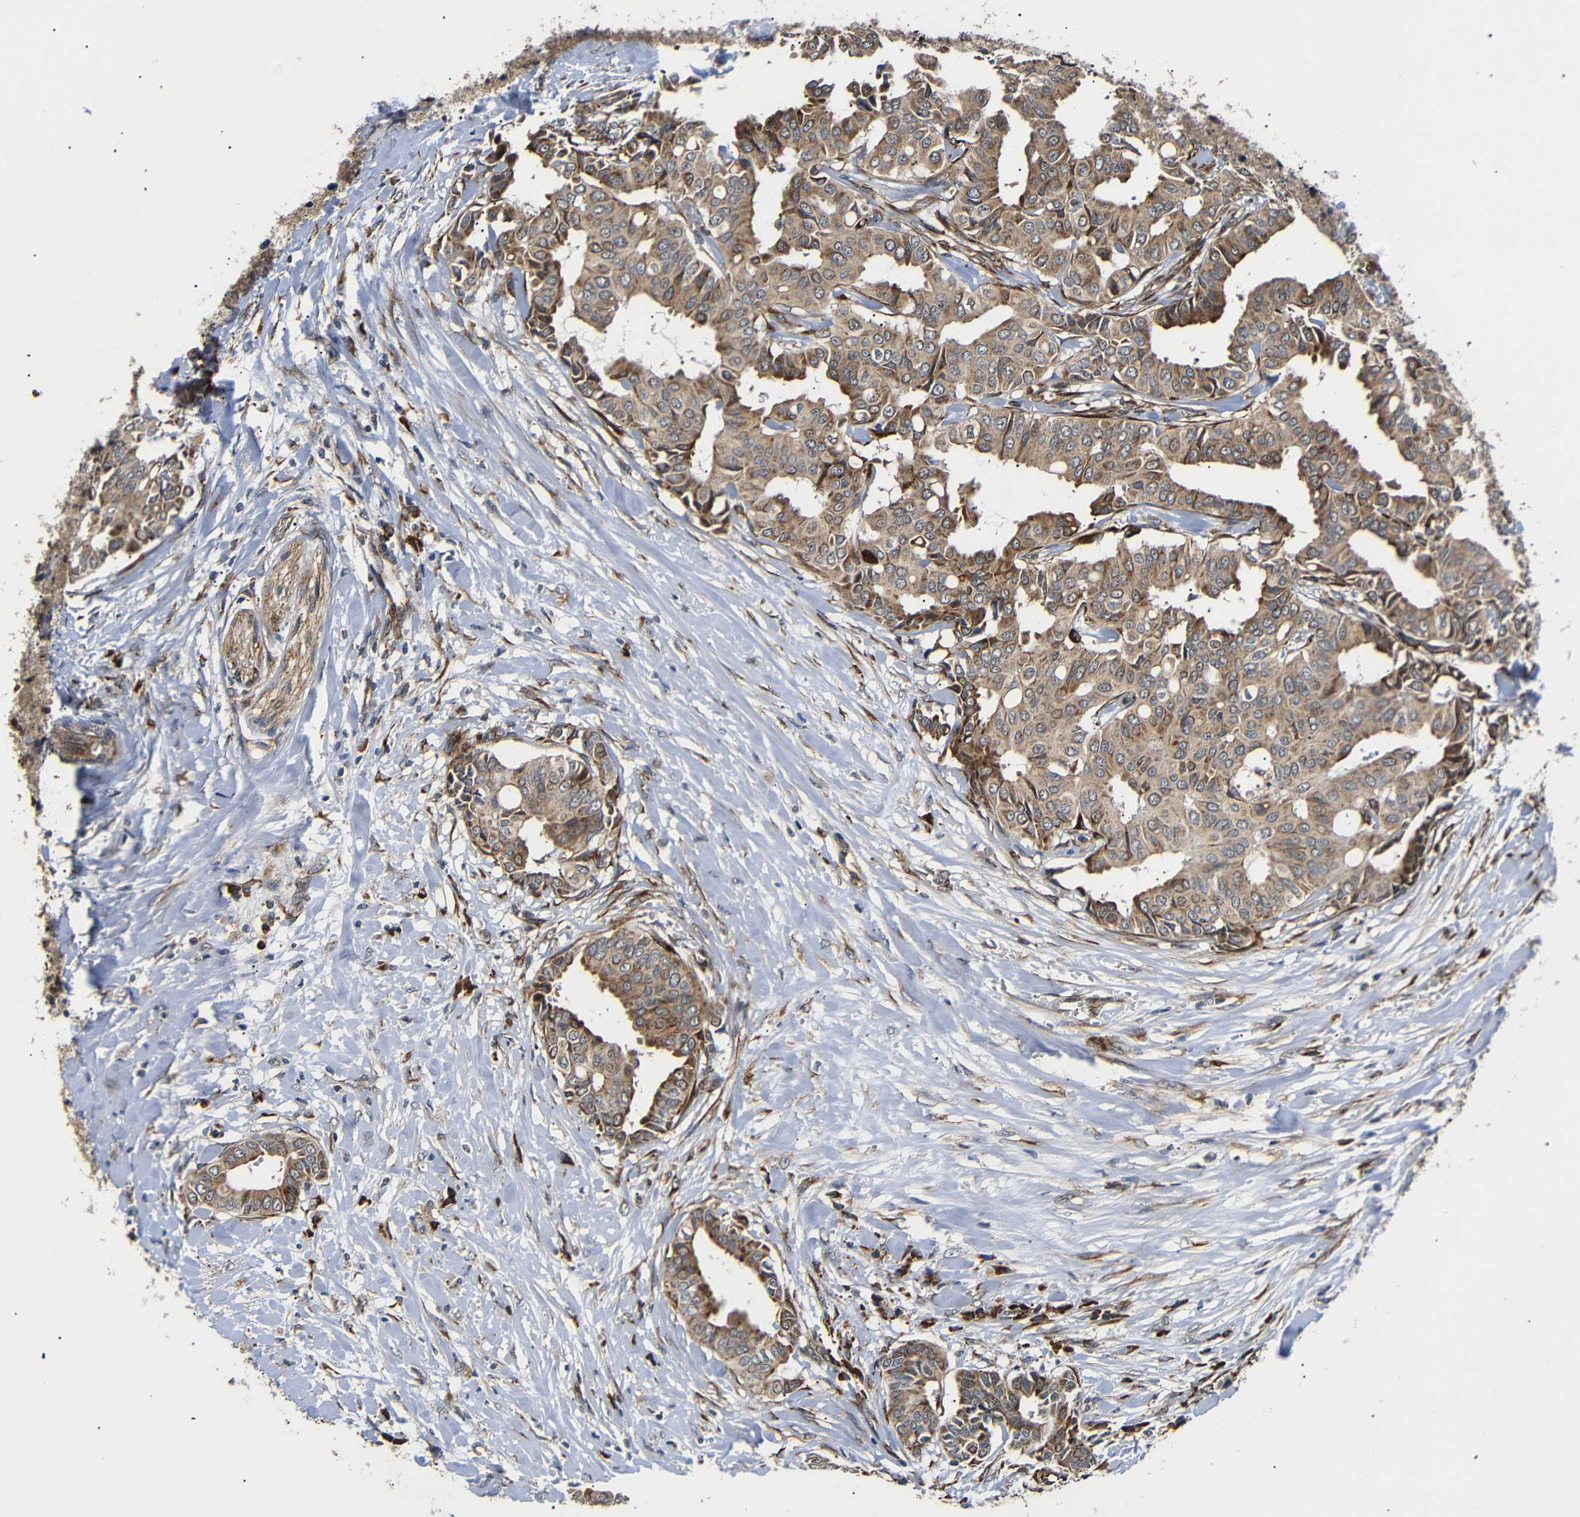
{"staining": {"intensity": "moderate", "quantity": ">75%", "location": "cytoplasmic/membranous"}, "tissue": "head and neck cancer", "cell_type": "Tumor cells", "image_type": "cancer", "snomed": [{"axis": "morphology", "description": "Adenocarcinoma, NOS"}, {"axis": "topography", "description": "Salivary gland"}, {"axis": "topography", "description": "Head-Neck"}], "caption": "Human head and neck cancer (adenocarcinoma) stained with a brown dye demonstrates moderate cytoplasmic/membranous positive staining in approximately >75% of tumor cells.", "gene": "KANK4", "patient": {"sex": "female", "age": 59}}